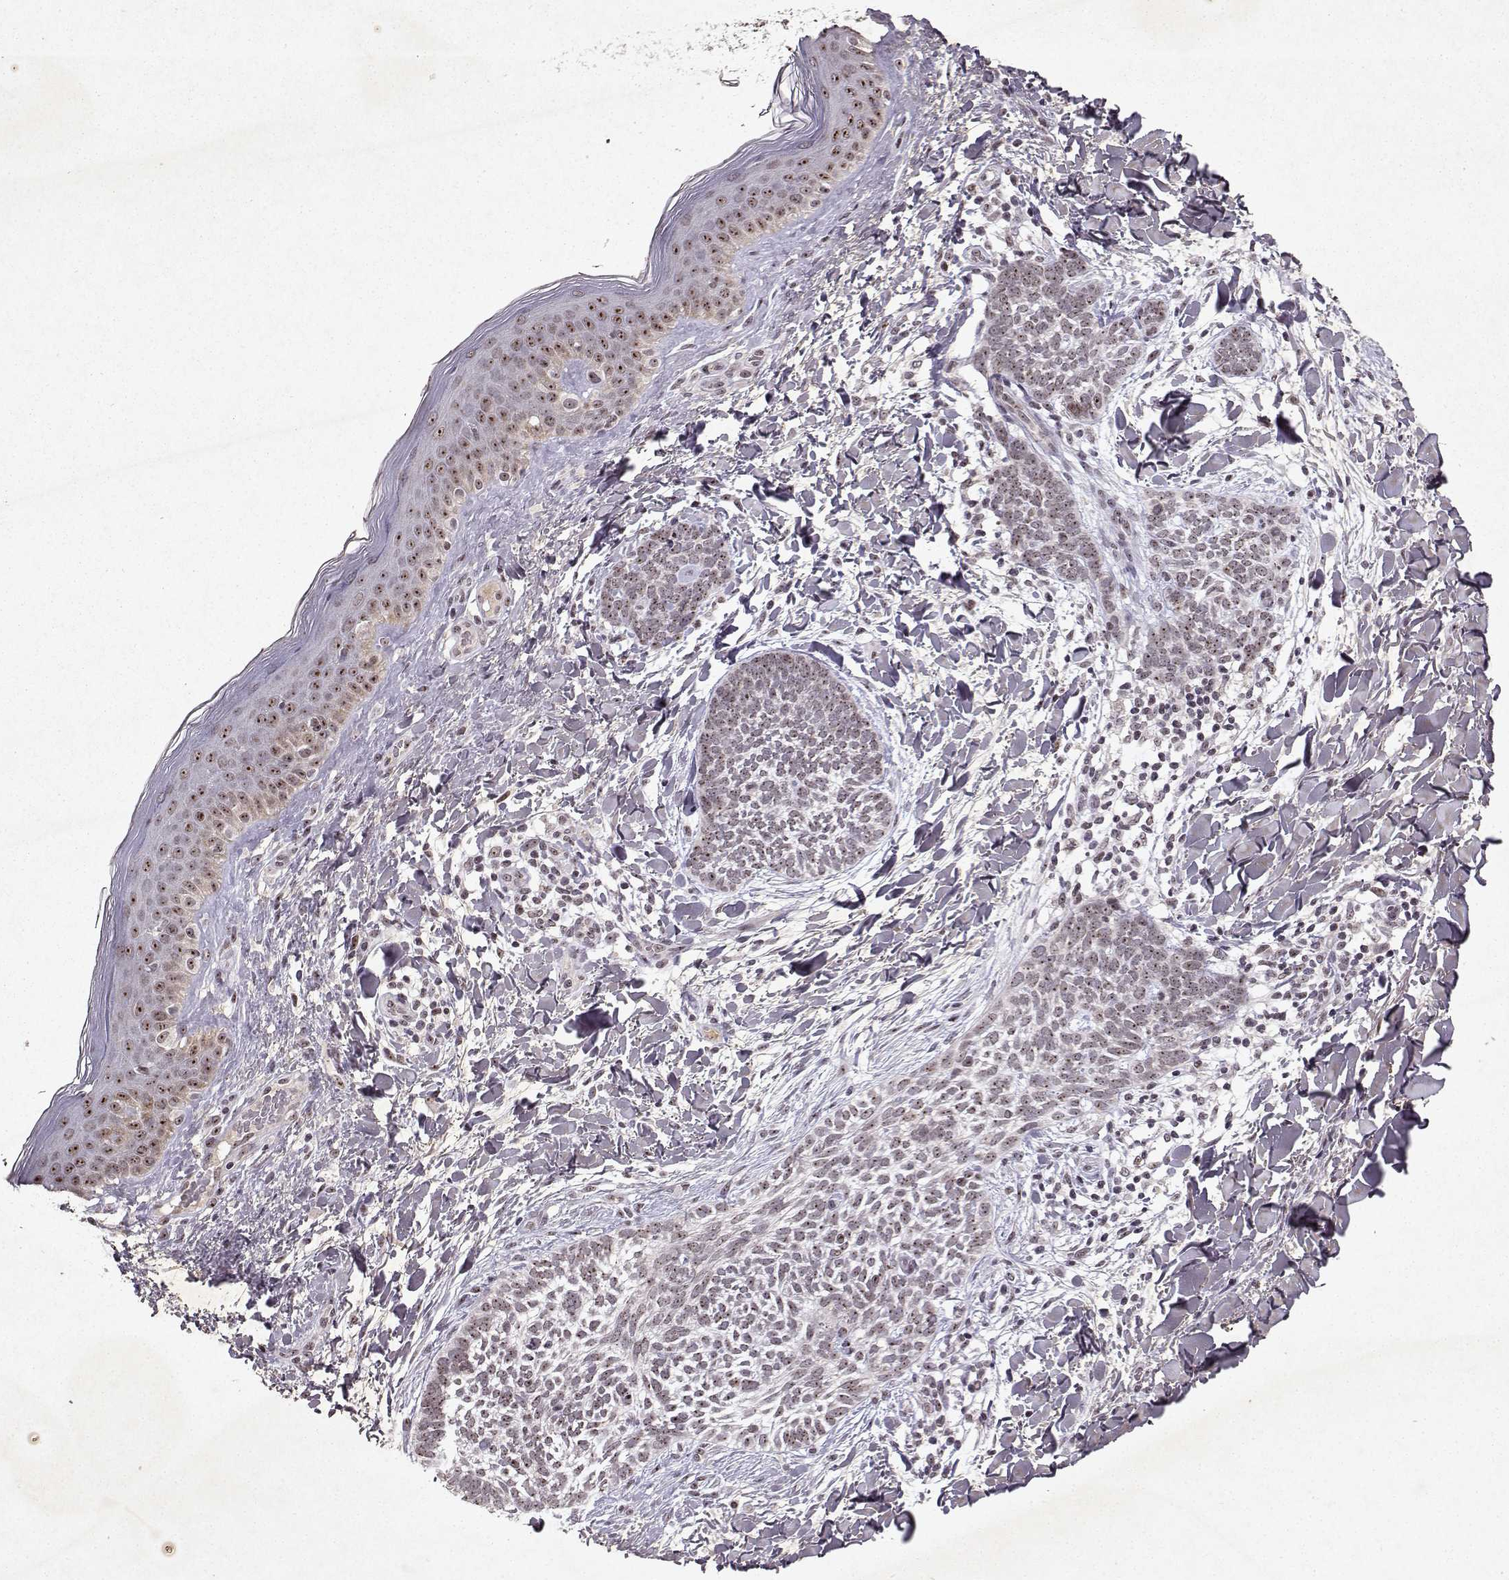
{"staining": {"intensity": "moderate", "quantity": ">75%", "location": "nuclear"}, "tissue": "skin cancer", "cell_type": "Tumor cells", "image_type": "cancer", "snomed": [{"axis": "morphology", "description": "Normal tissue, NOS"}, {"axis": "morphology", "description": "Basal cell carcinoma"}, {"axis": "topography", "description": "Skin"}], "caption": "Immunohistochemistry (DAB) staining of basal cell carcinoma (skin) displays moderate nuclear protein positivity in approximately >75% of tumor cells. (DAB IHC, brown staining for protein, blue staining for nuclei).", "gene": "DDX56", "patient": {"sex": "male", "age": 46}}